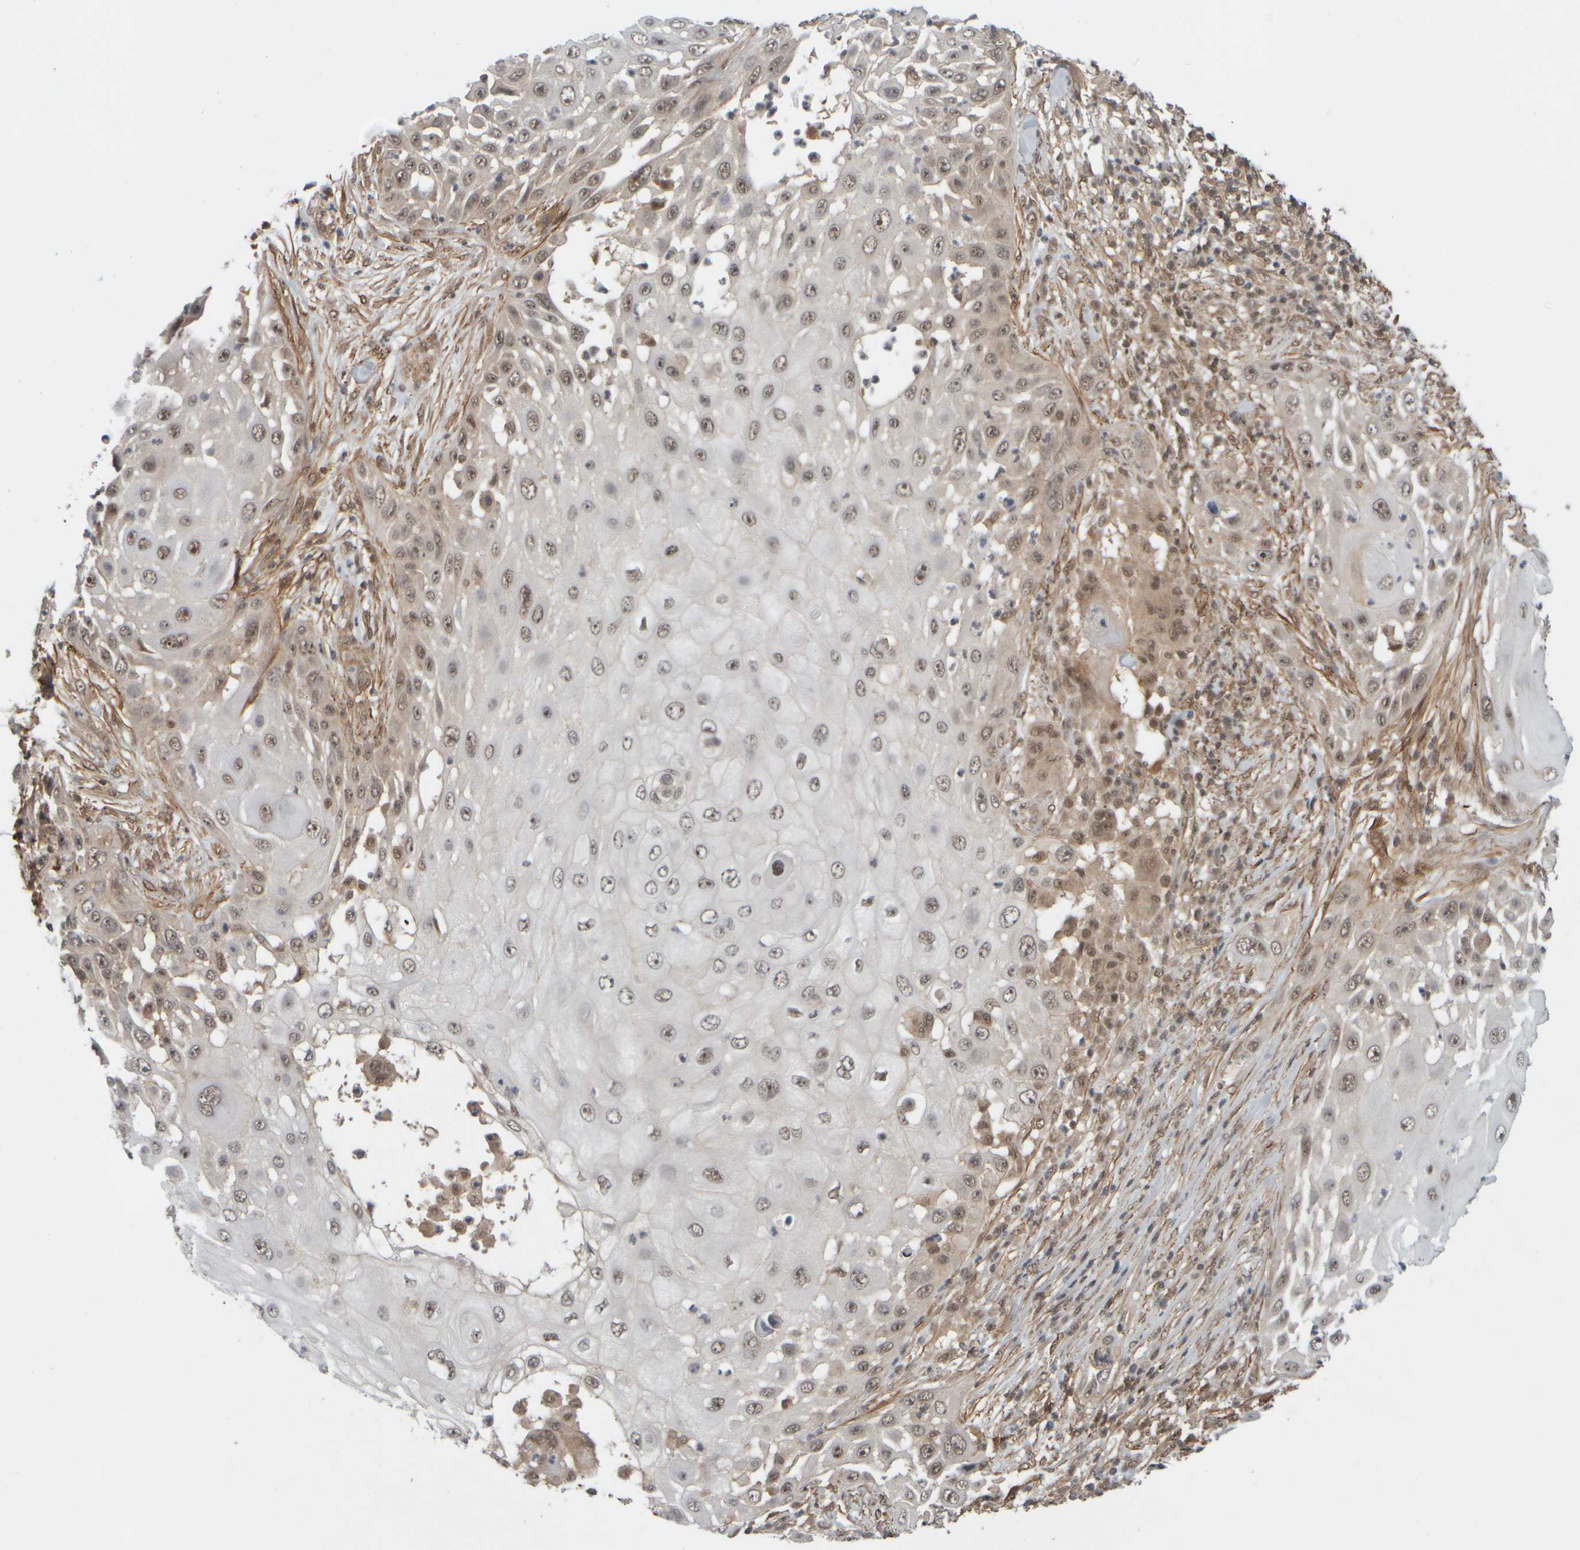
{"staining": {"intensity": "weak", "quantity": "25%-75%", "location": "nuclear"}, "tissue": "skin cancer", "cell_type": "Tumor cells", "image_type": "cancer", "snomed": [{"axis": "morphology", "description": "Squamous cell carcinoma, NOS"}, {"axis": "topography", "description": "Skin"}], "caption": "About 25%-75% of tumor cells in skin squamous cell carcinoma show weak nuclear protein staining as visualized by brown immunohistochemical staining.", "gene": "SYNRG", "patient": {"sex": "female", "age": 44}}